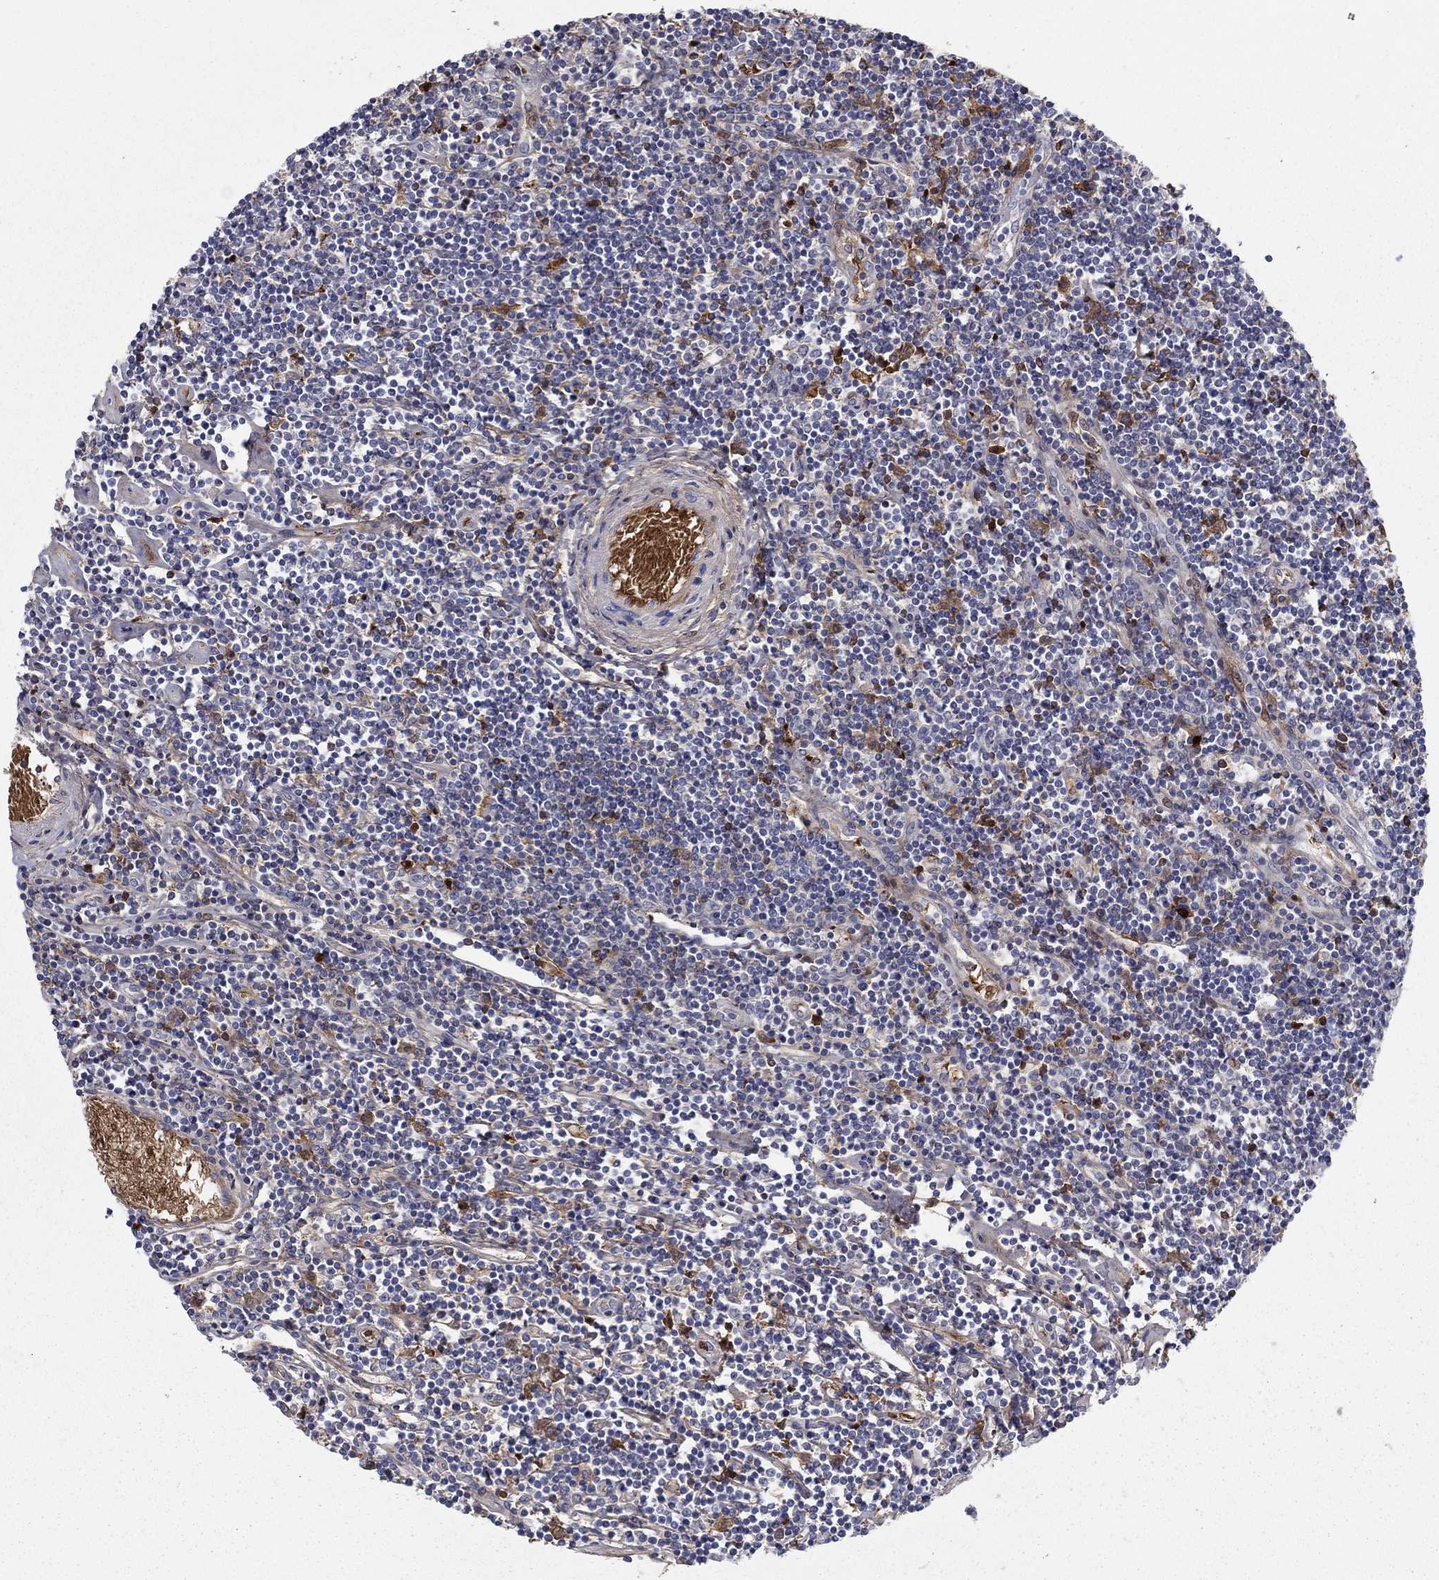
{"staining": {"intensity": "negative", "quantity": "none", "location": "none"}, "tissue": "lymphoma", "cell_type": "Tumor cells", "image_type": "cancer", "snomed": [{"axis": "morphology", "description": "Hodgkin's disease, NOS"}, {"axis": "topography", "description": "Lymph node"}], "caption": "Hodgkin's disease was stained to show a protein in brown. There is no significant positivity in tumor cells.", "gene": "HPX", "patient": {"sex": "male", "age": 40}}